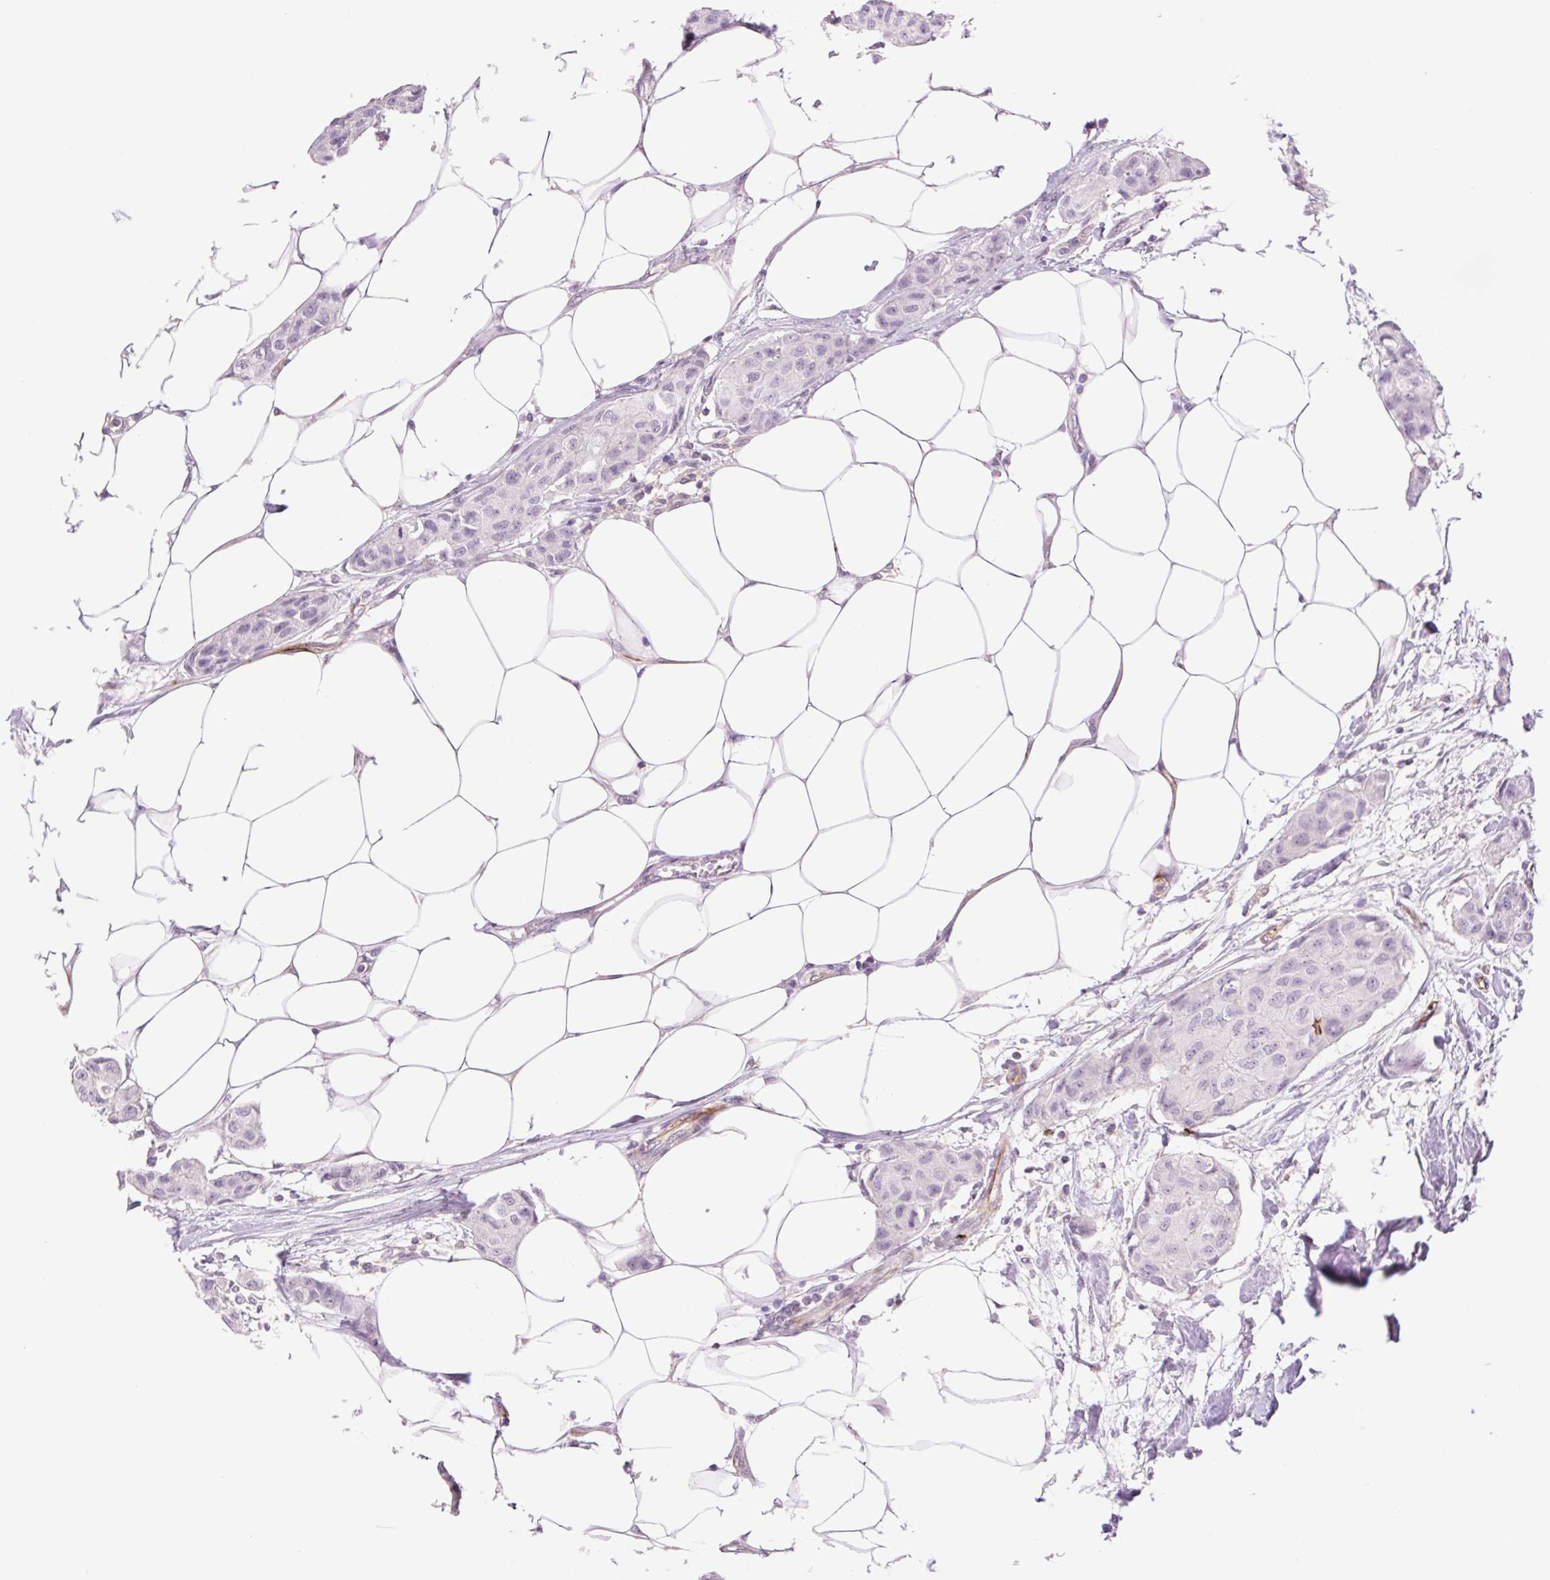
{"staining": {"intensity": "negative", "quantity": "none", "location": "none"}, "tissue": "breast cancer", "cell_type": "Tumor cells", "image_type": "cancer", "snomed": [{"axis": "morphology", "description": "Duct carcinoma"}, {"axis": "topography", "description": "Breast"}, {"axis": "topography", "description": "Lymph node"}], "caption": "Photomicrograph shows no significant protein positivity in tumor cells of breast cancer.", "gene": "ZFYVE21", "patient": {"sex": "female", "age": 80}}